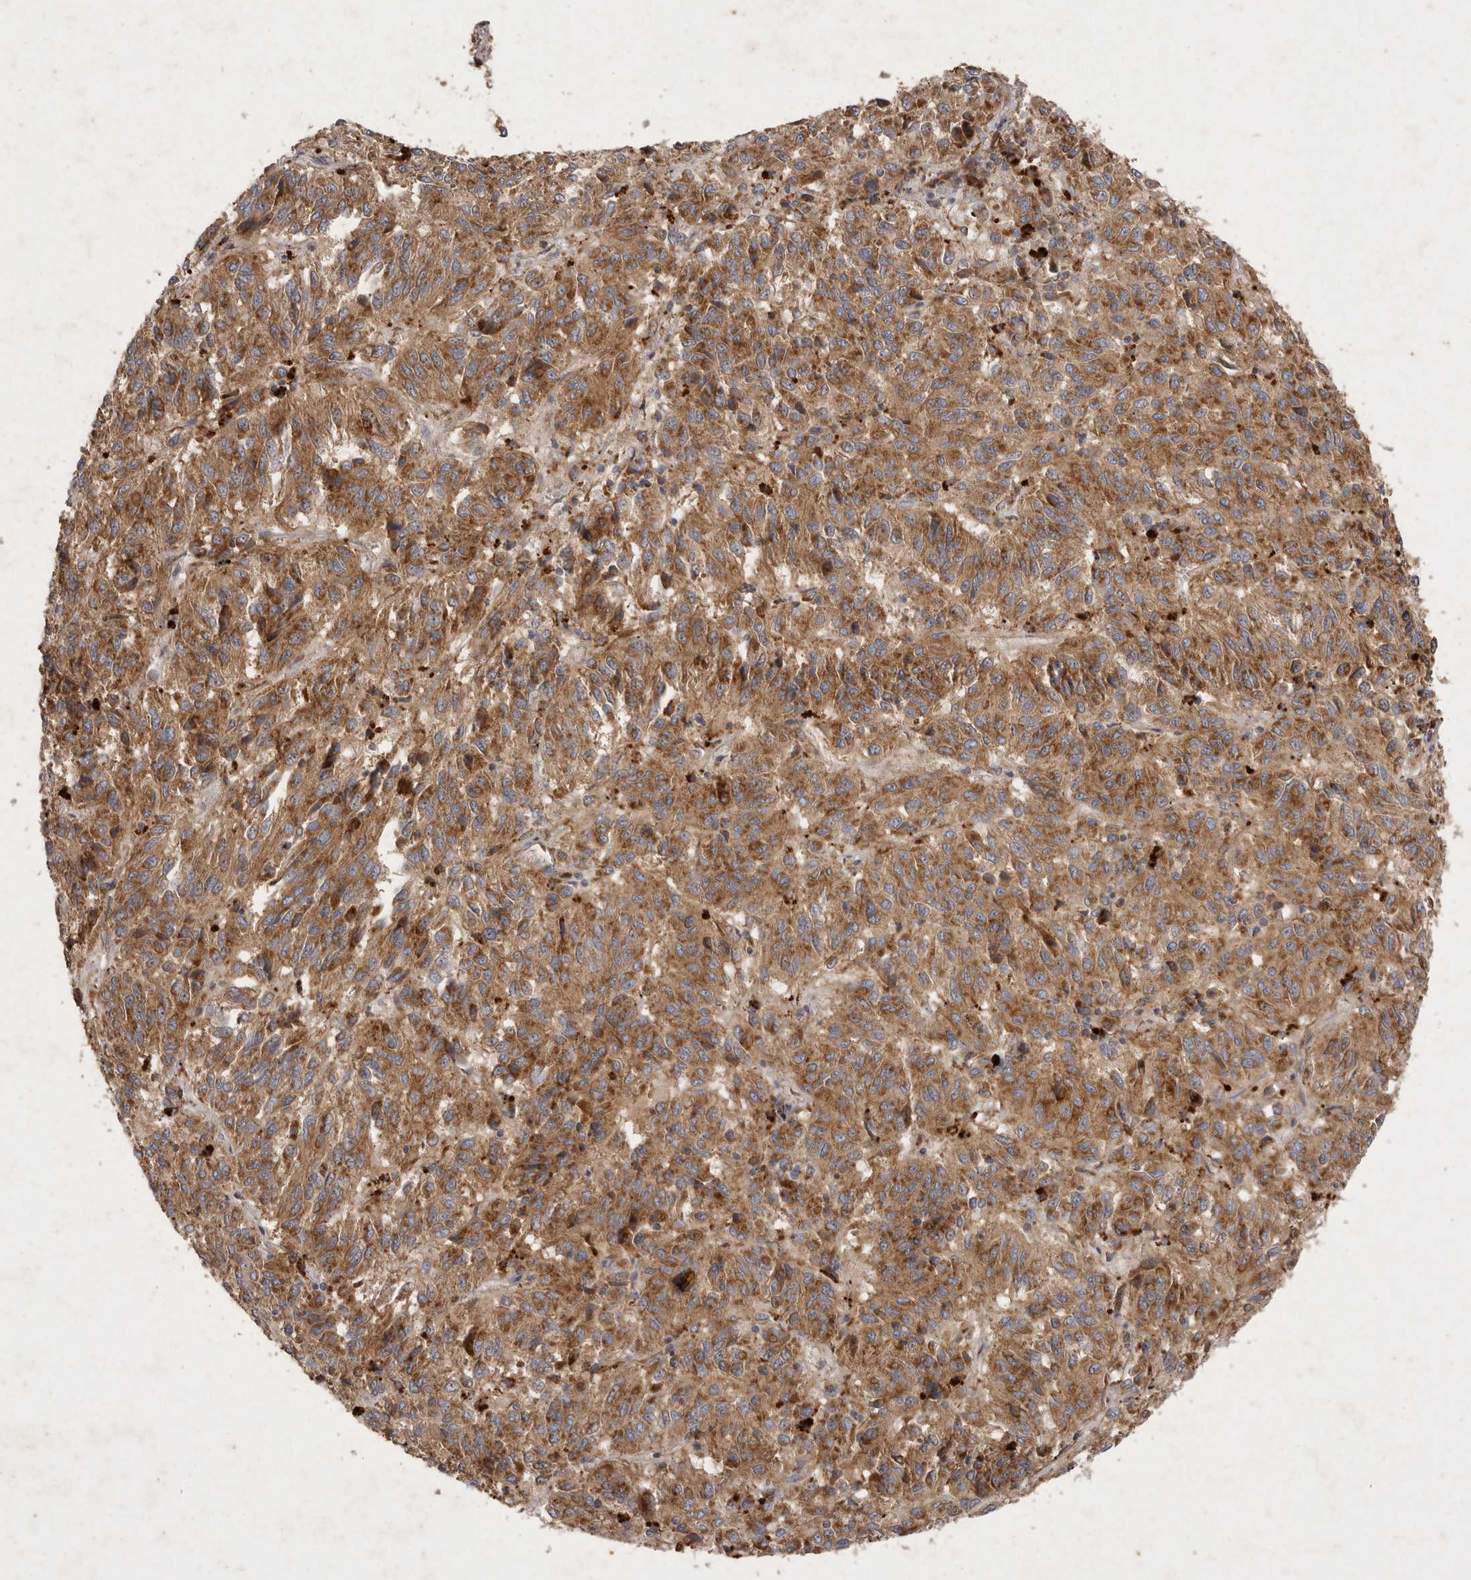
{"staining": {"intensity": "moderate", "quantity": ">75%", "location": "cytoplasmic/membranous"}, "tissue": "melanoma", "cell_type": "Tumor cells", "image_type": "cancer", "snomed": [{"axis": "morphology", "description": "Malignant melanoma, Metastatic site"}, {"axis": "topography", "description": "Lung"}], "caption": "Moderate cytoplasmic/membranous positivity is present in approximately >75% of tumor cells in melanoma.", "gene": "MRPL41", "patient": {"sex": "male", "age": 64}}